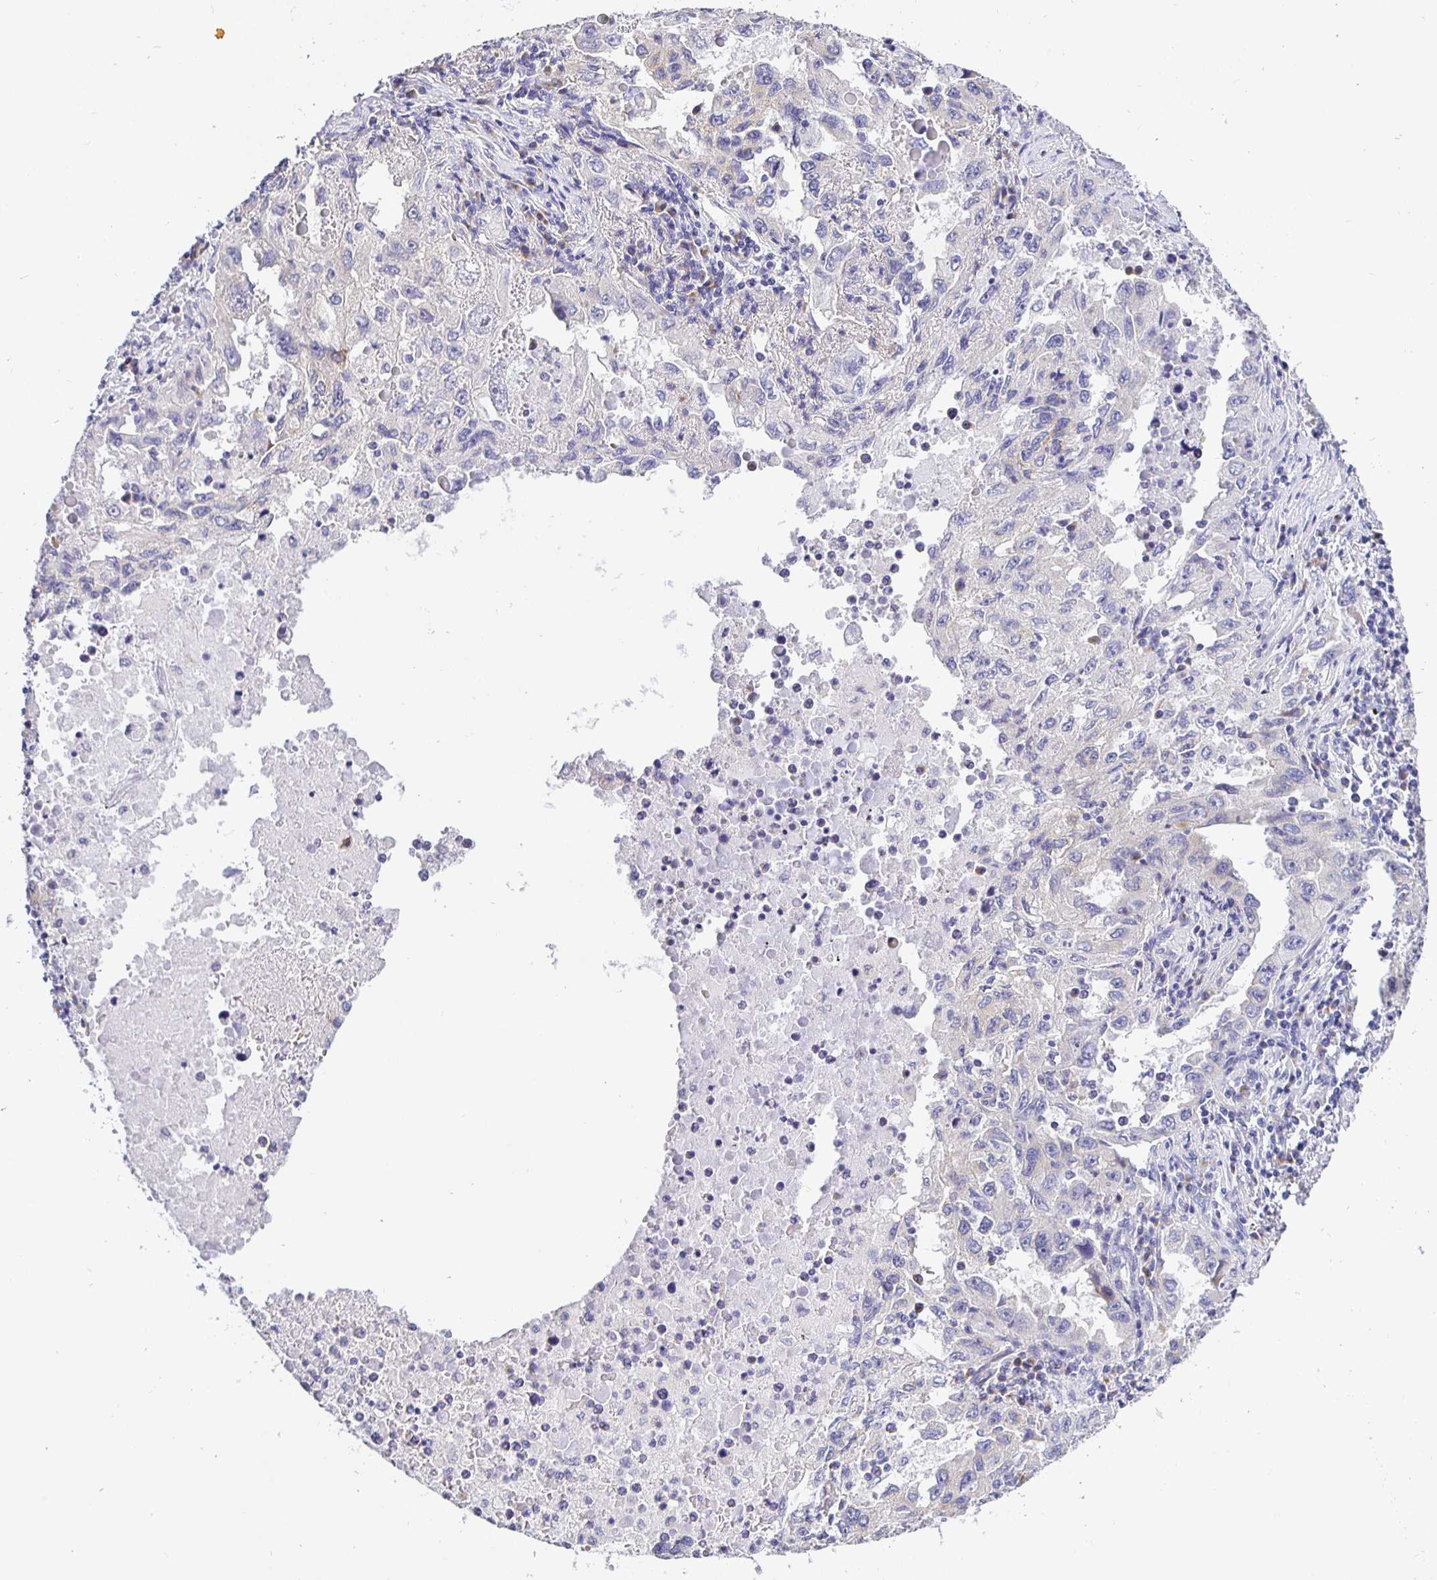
{"staining": {"intensity": "weak", "quantity": "25%-75%", "location": "cytoplasmic/membranous"}, "tissue": "lung cancer", "cell_type": "Tumor cells", "image_type": "cancer", "snomed": [{"axis": "morphology", "description": "Adenocarcinoma, NOS"}, {"axis": "topography", "description": "Lung"}], "caption": "The immunohistochemical stain labels weak cytoplasmic/membranous expression in tumor cells of lung adenocarcinoma tissue.", "gene": "OPALIN", "patient": {"sex": "female", "age": 73}}